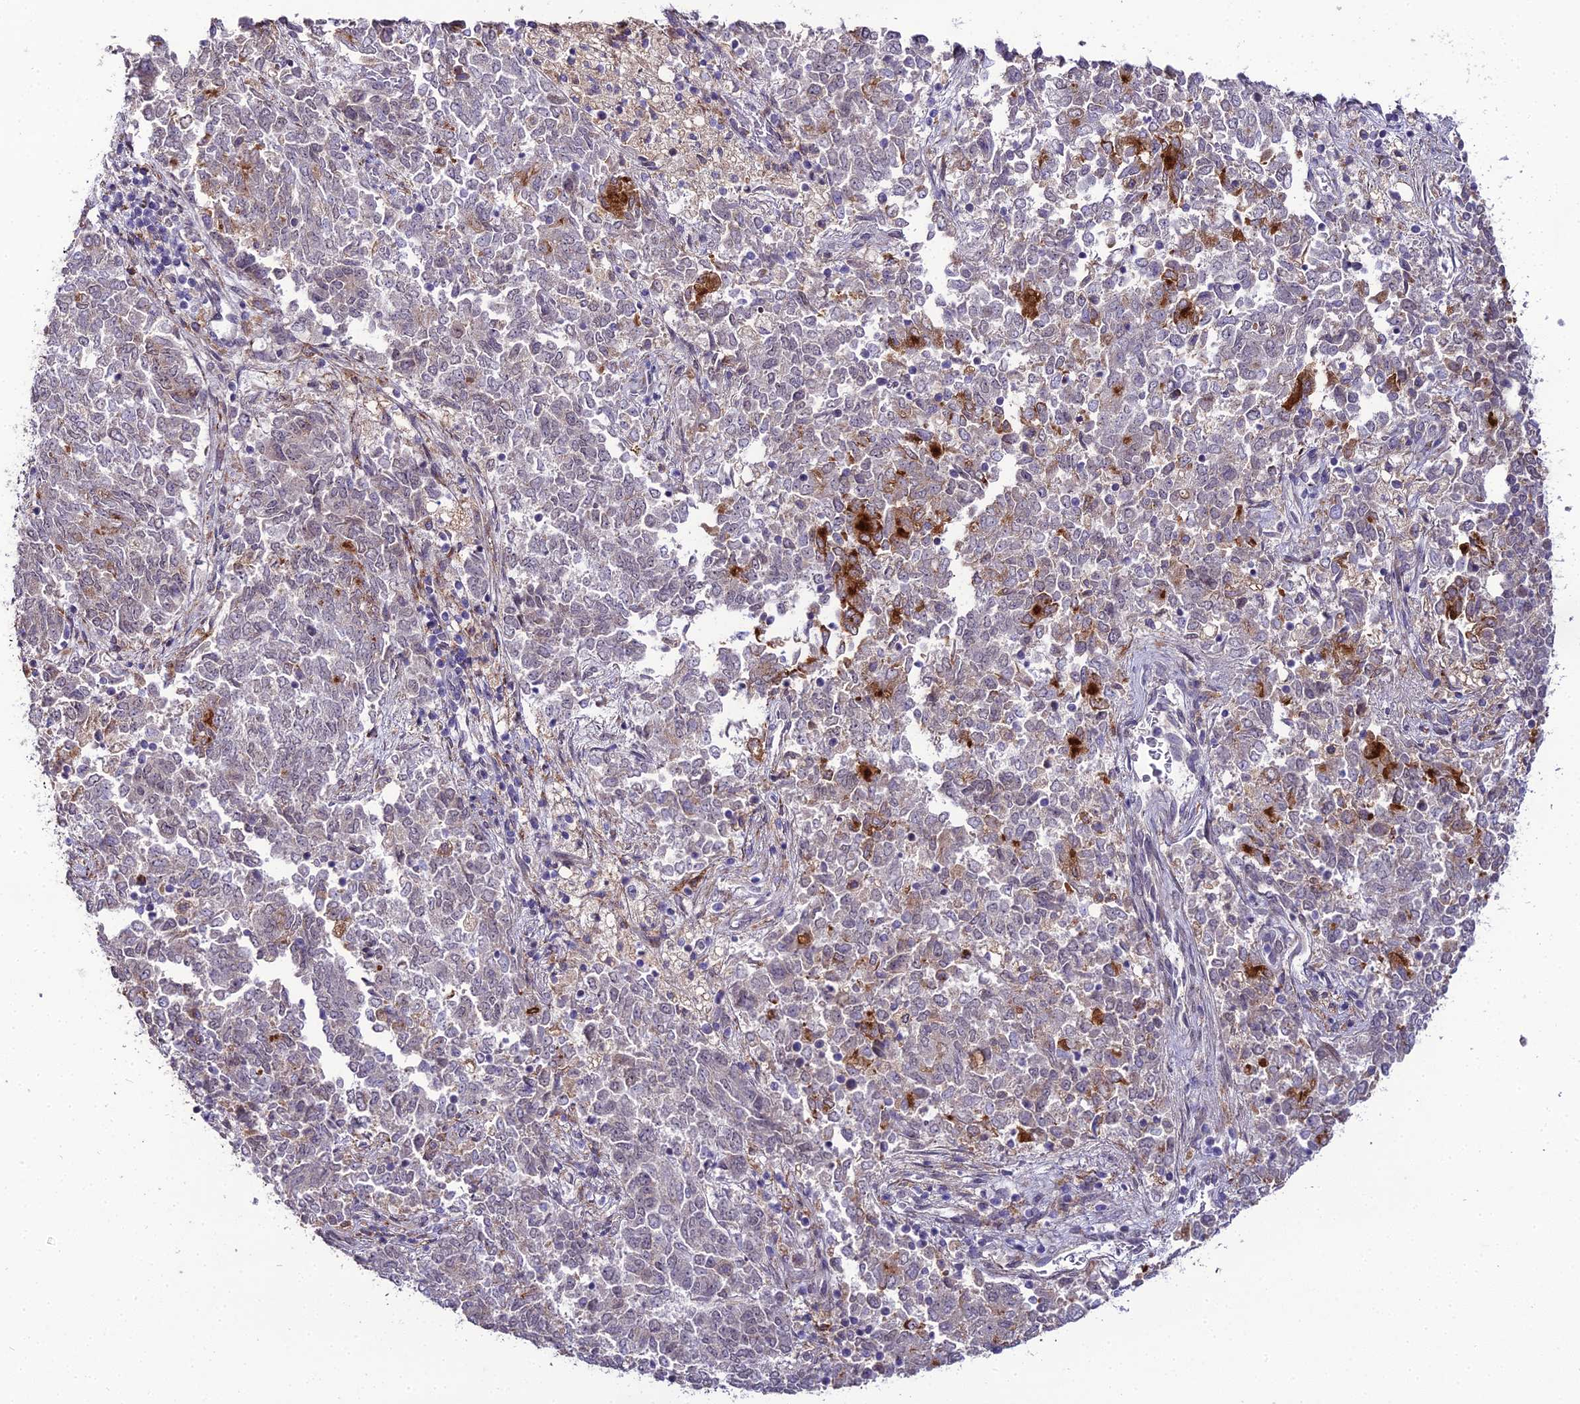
{"staining": {"intensity": "moderate", "quantity": "<25%", "location": "cytoplasmic/membranous"}, "tissue": "endometrial cancer", "cell_type": "Tumor cells", "image_type": "cancer", "snomed": [{"axis": "morphology", "description": "Adenocarcinoma, NOS"}, {"axis": "topography", "description": "Endometrium"}], "caption": "Endometrial cancer (adenocarcinoma) stained with DAB IHC reveals low levels of moderate cytoplasmic/membranous staining in about <25% of tumor cells.", "gene": "TROAP", "patient": {"sex": "female", "age": 80}}